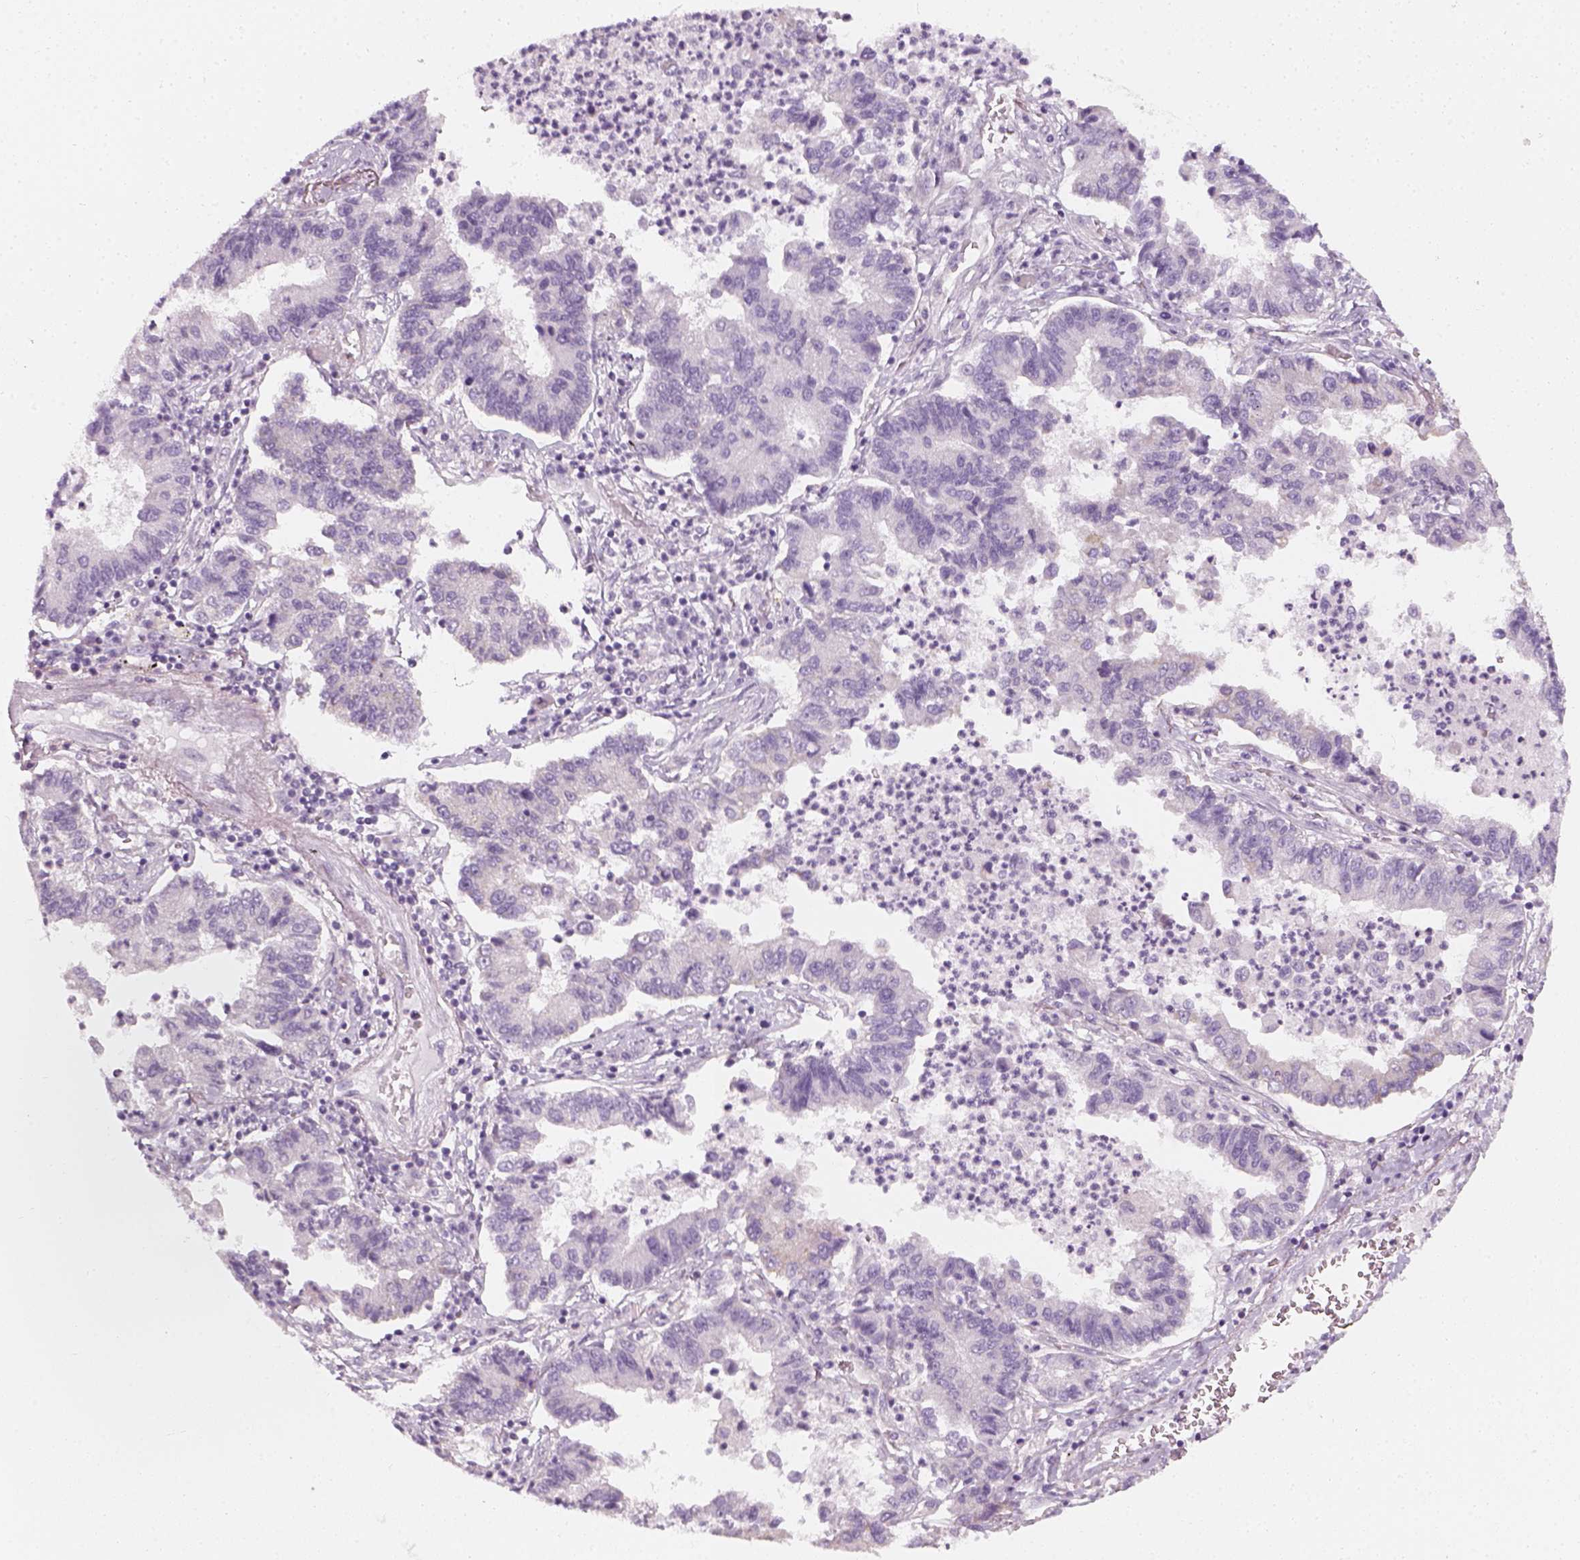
{"staining": {"intensity": "negative", "quantity": "none", "location": "none"}, "tissue": "lung cancer", "cell_type": "Tumor cells", "image_type": "cancer", "snomed": [{"axis": "morphology", "description": "Adenocarcinoma, NOS"}, {"axis": "topography", "description": "Lung"}], "caption": "An immunohistochemistry (IHC) micrograph of lung adenocarcinoma is shown. There is no staining in tumor cells of lung adenocarcinoma. (DAB (3,3'-diaminobenzidine) immunohistochemistry (IHC) with hematoxylin counter stain).", "gene": "PRAME", "patient": {"sex": "female", "age": 57}}